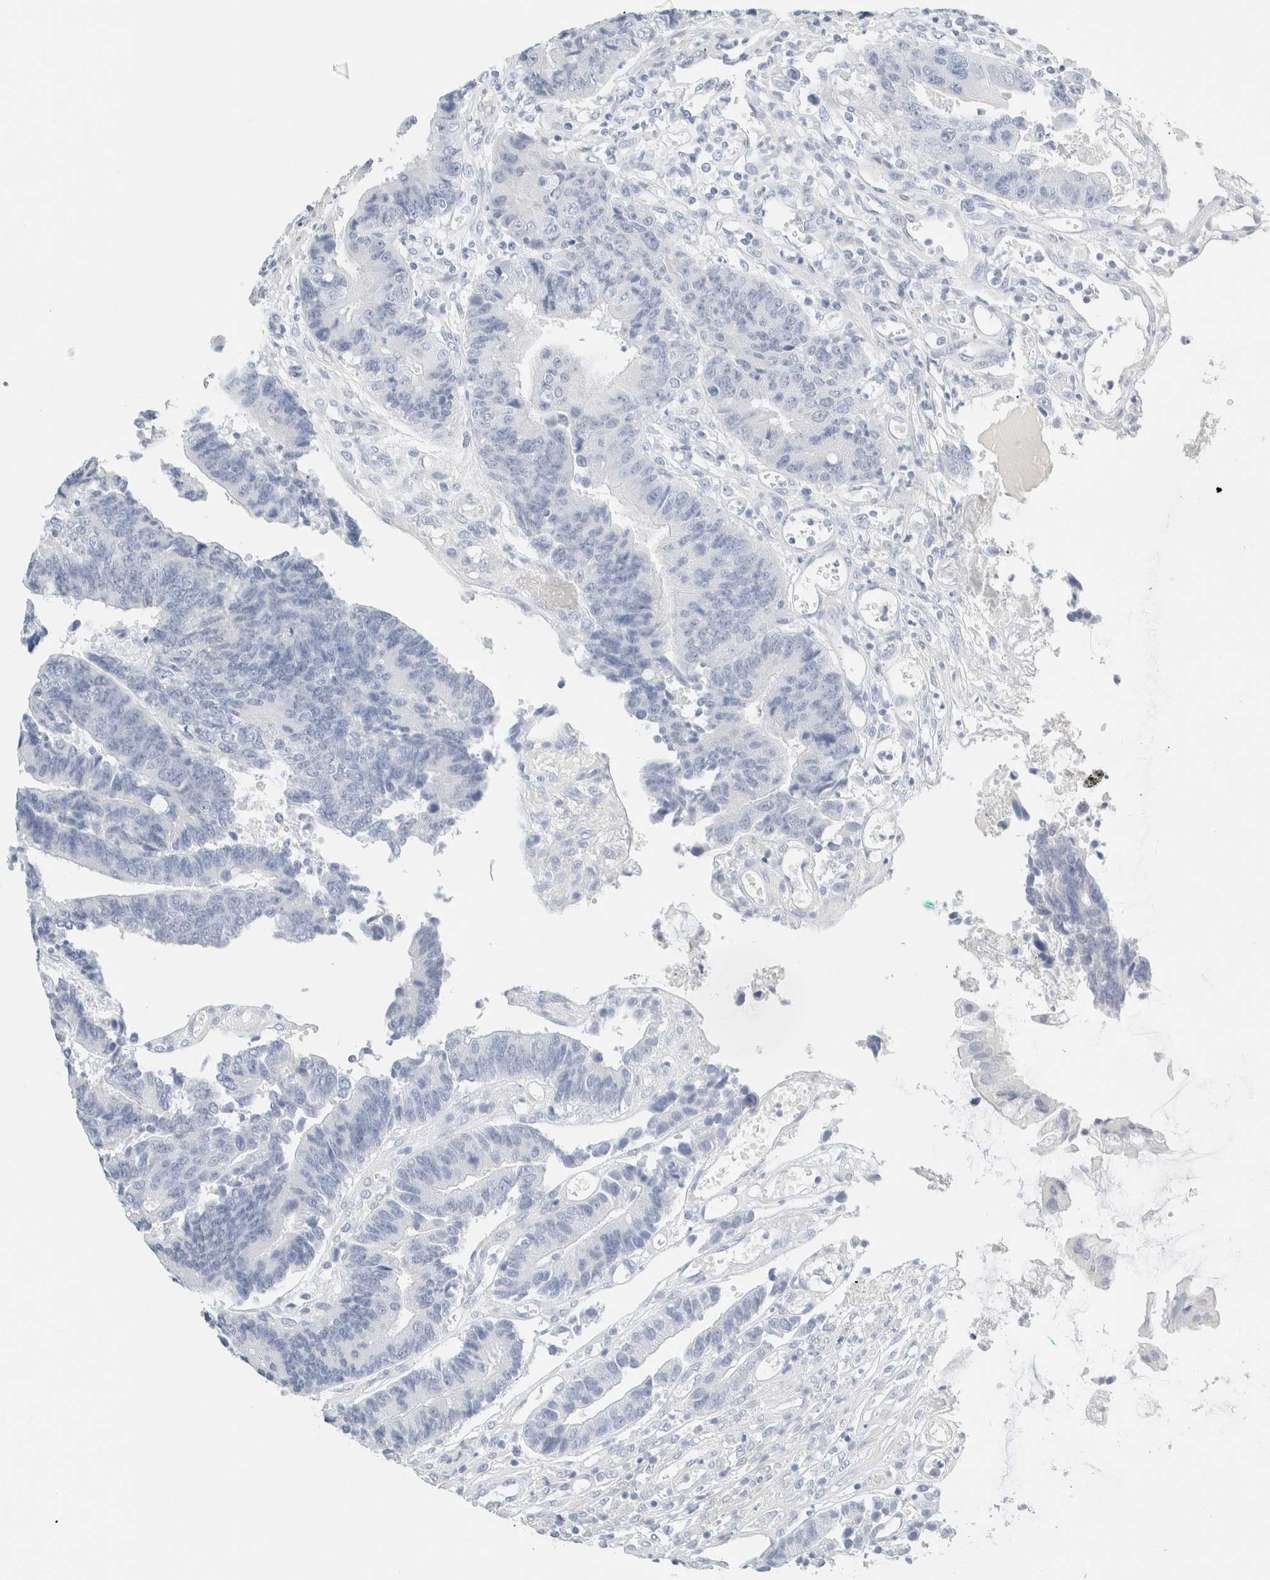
{"staining": {"intensity": "negative", "quantity": "none", "location": "none"}, "tissue": "colorectal cancer", "cell_type": "Tumor cells", "image_type": "cancer", "snomed": [{"axis": "morphology", "description": "Adenocarcinoma, NOS"}, {"axis": "topography", "description": "Rectum"}], "caption": "DAB (3,3'-diaminobenzidine) immunohistochemical staining of human adenocarcinoma (colorectal) exhibits no significant expression in tumor cells. Nuclei are stained in blue.", "gene": "DPYS", "patient": {"sex": "male", "age": 84}}